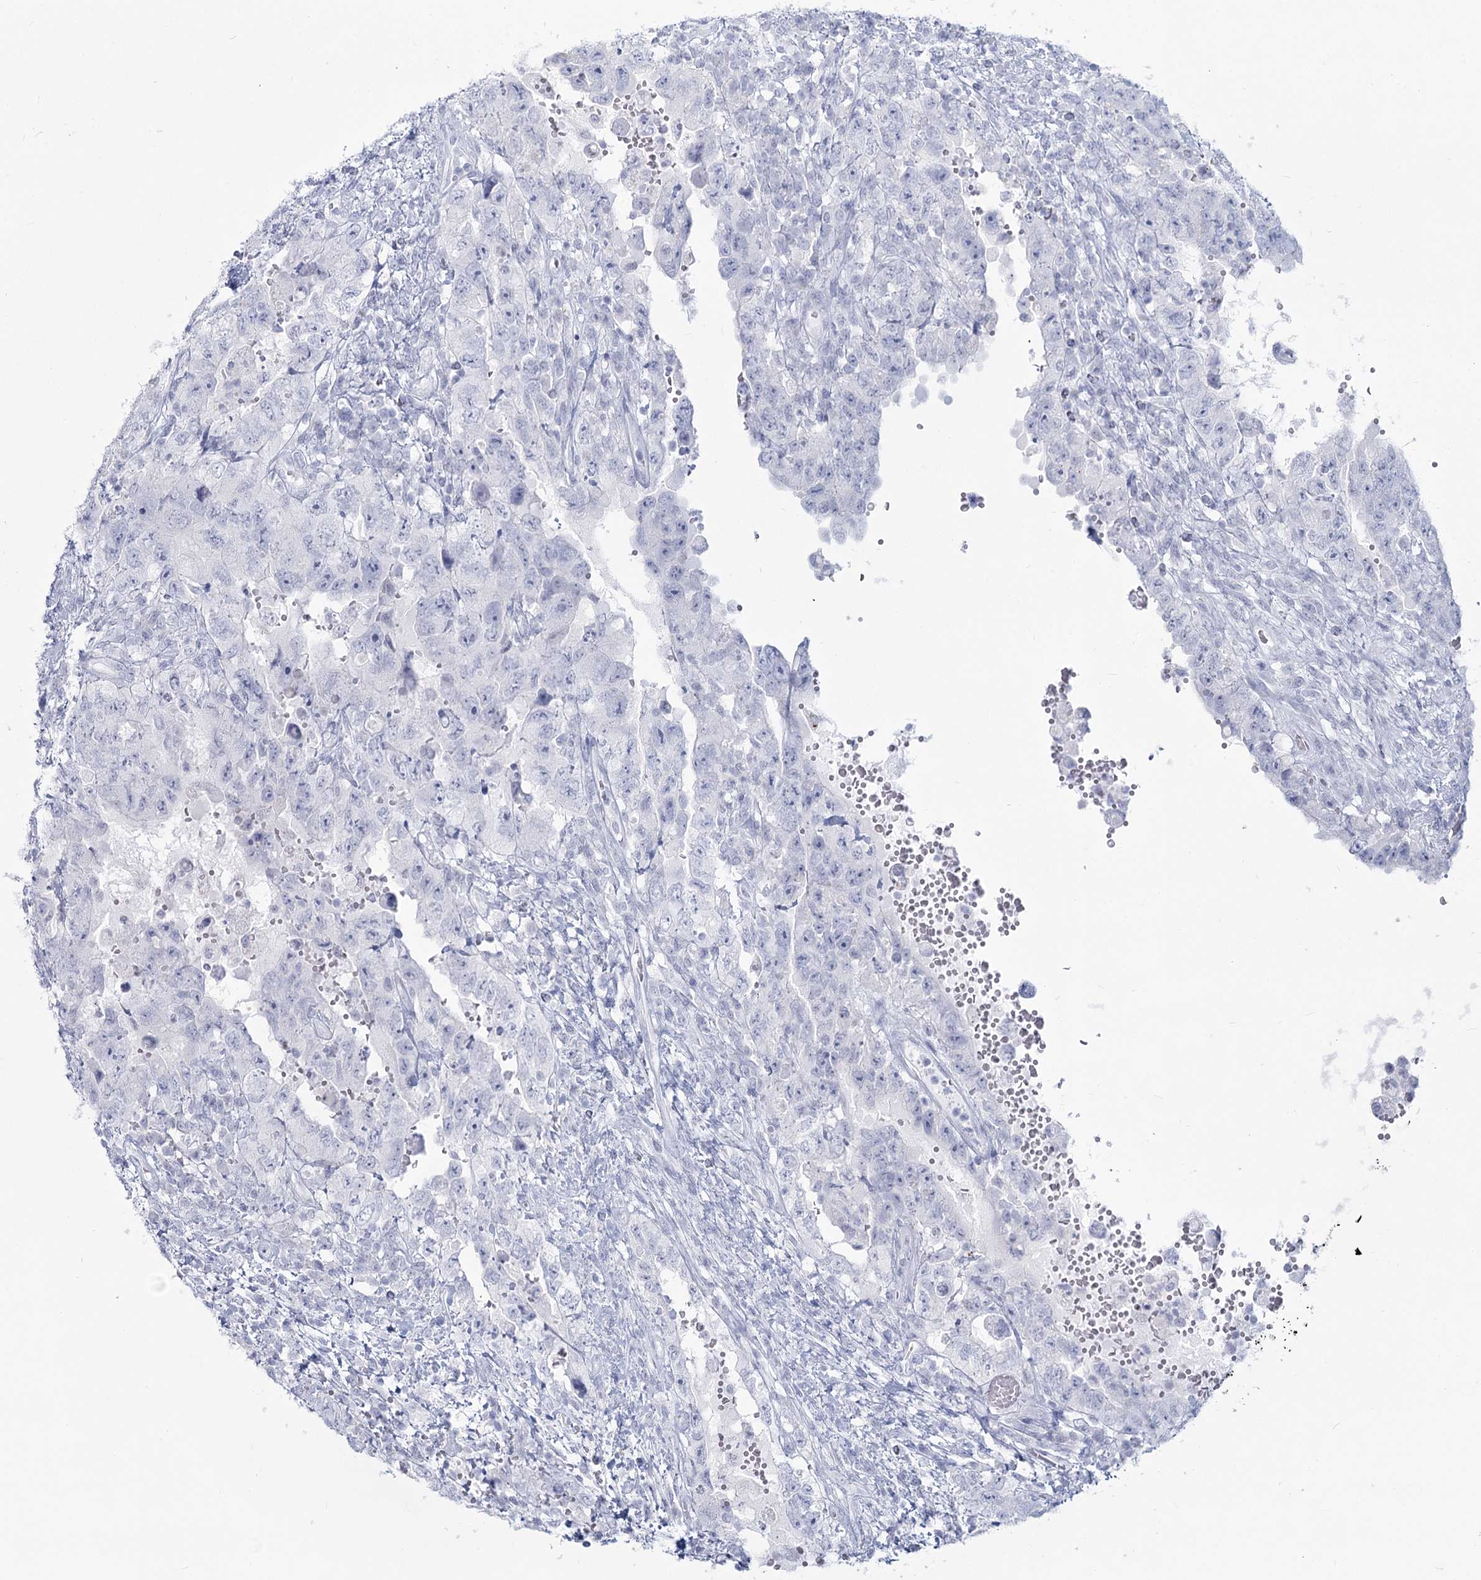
{"staining": {"intensity": "negative", "quantity": "none", "location": "none"}, "tissue": "testis cancer", "cell_type": "Tumor cells", "image_type": "cancer", "snomed": [{"axis": "morphology", "description": "Carcinoma, Embryonal, NOS"}, {"axis": "topography", "description": "Testis"}], "caption": "Protein analysis of testis cancer exhibits no significant expression in tumor cells.", "gene": "SLC6A19", "patient": {"sex": "male", "age": 26}}